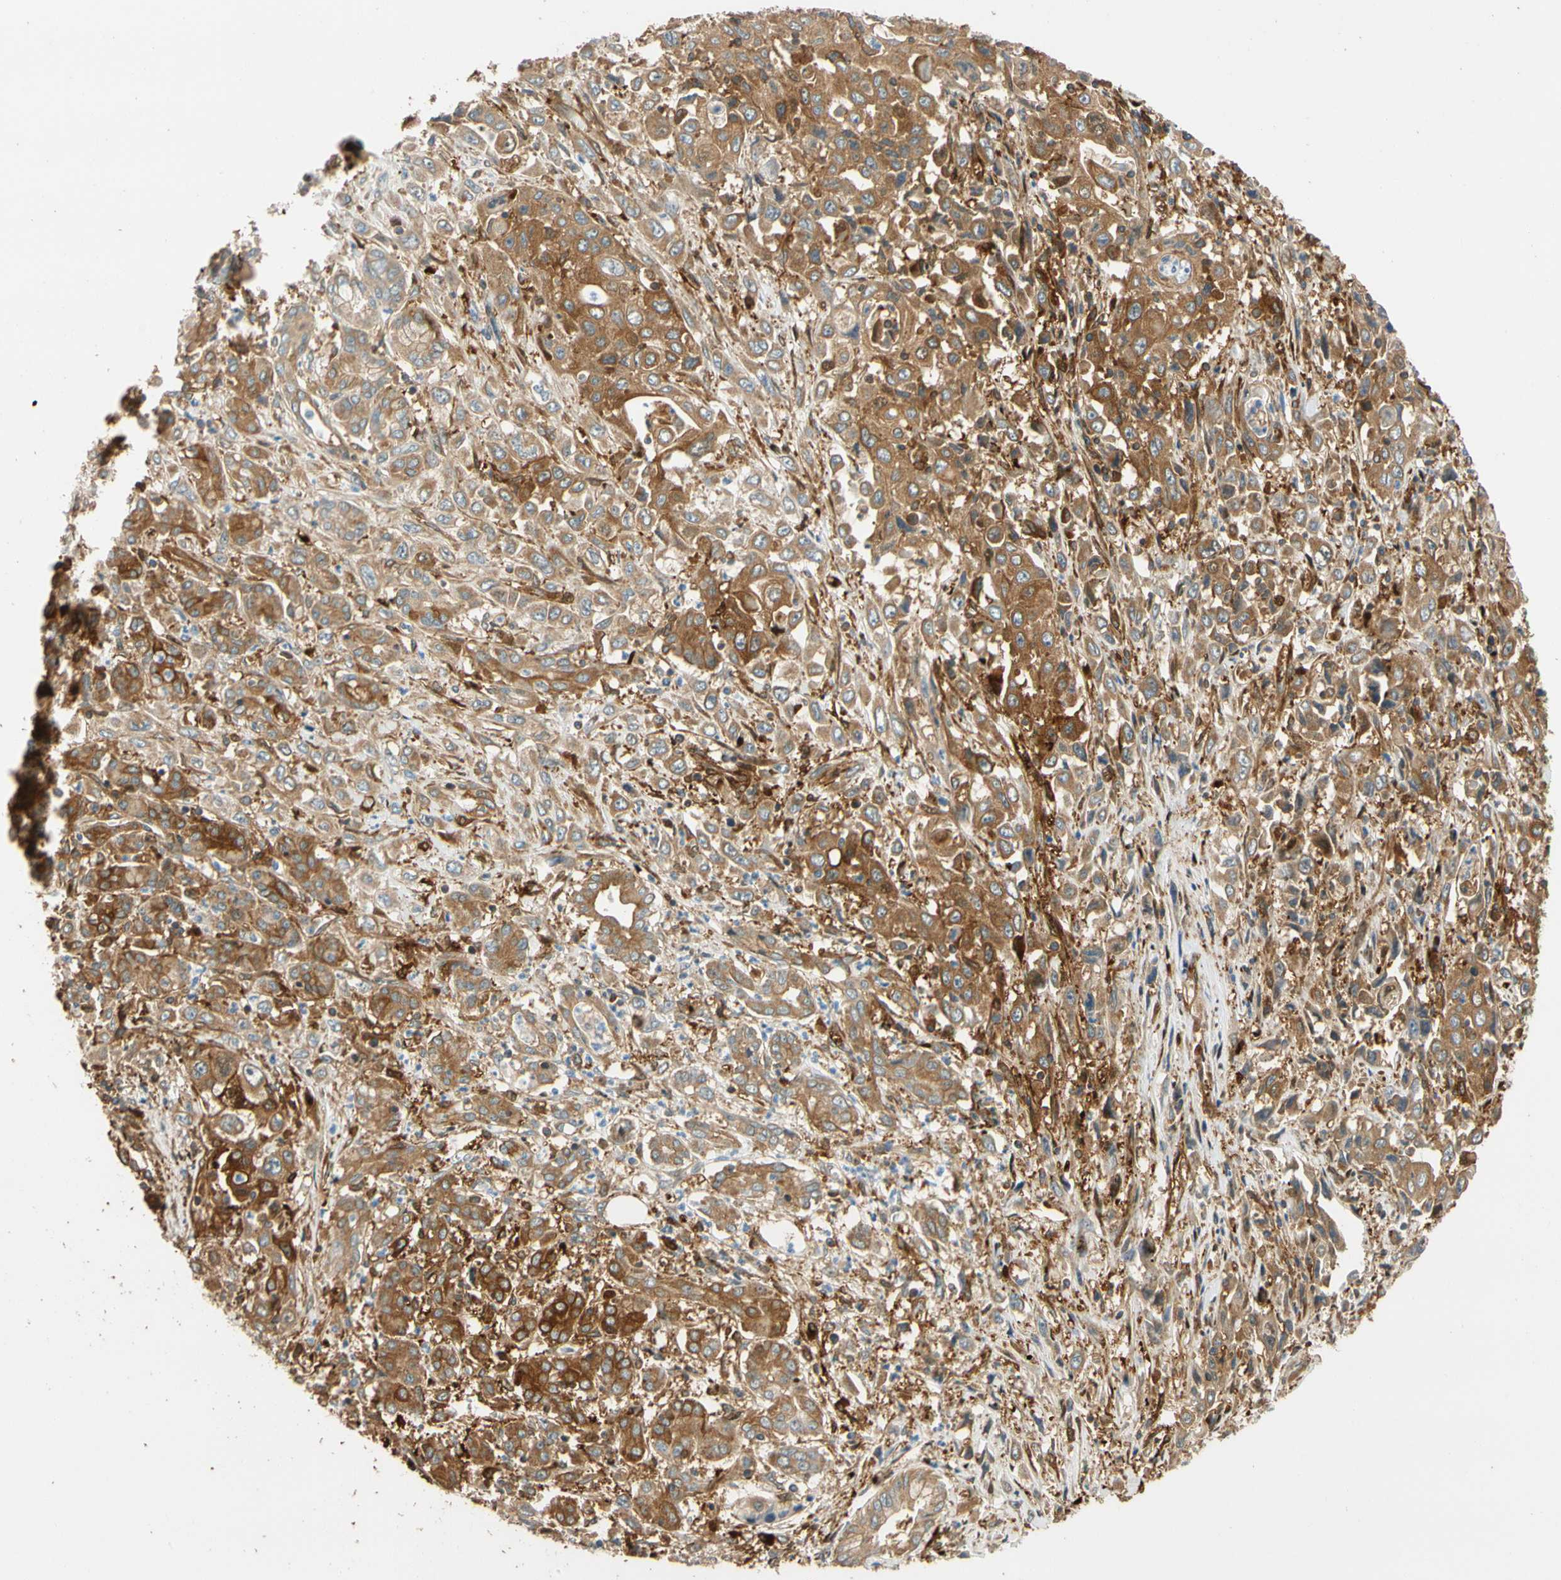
{"staining": {"intensity": "strong", "quantity": ">75%", "location": "cytoplasmic/membranous"}, "tissue": "pancreatic cancer", "cell_type": "Tumor cells", "image_type": "cancer", "snomed": [{"axis": "morphology", "description": "Adenocarcinoma, NOS"}, {"axis": "topography", "description": "Pancreas"}], "caption": "A brown stain highlights strong cytoplasmic/membranous expression of a protein in human pancreatic cancer (adenocarcinoma) tumor cells. (DAB (3,3'-diaminobenzidine) IHC with brightfield microscopy, high magnification).", "gene": "PARP14", "patient": {"sex": "male", "age": 70}}